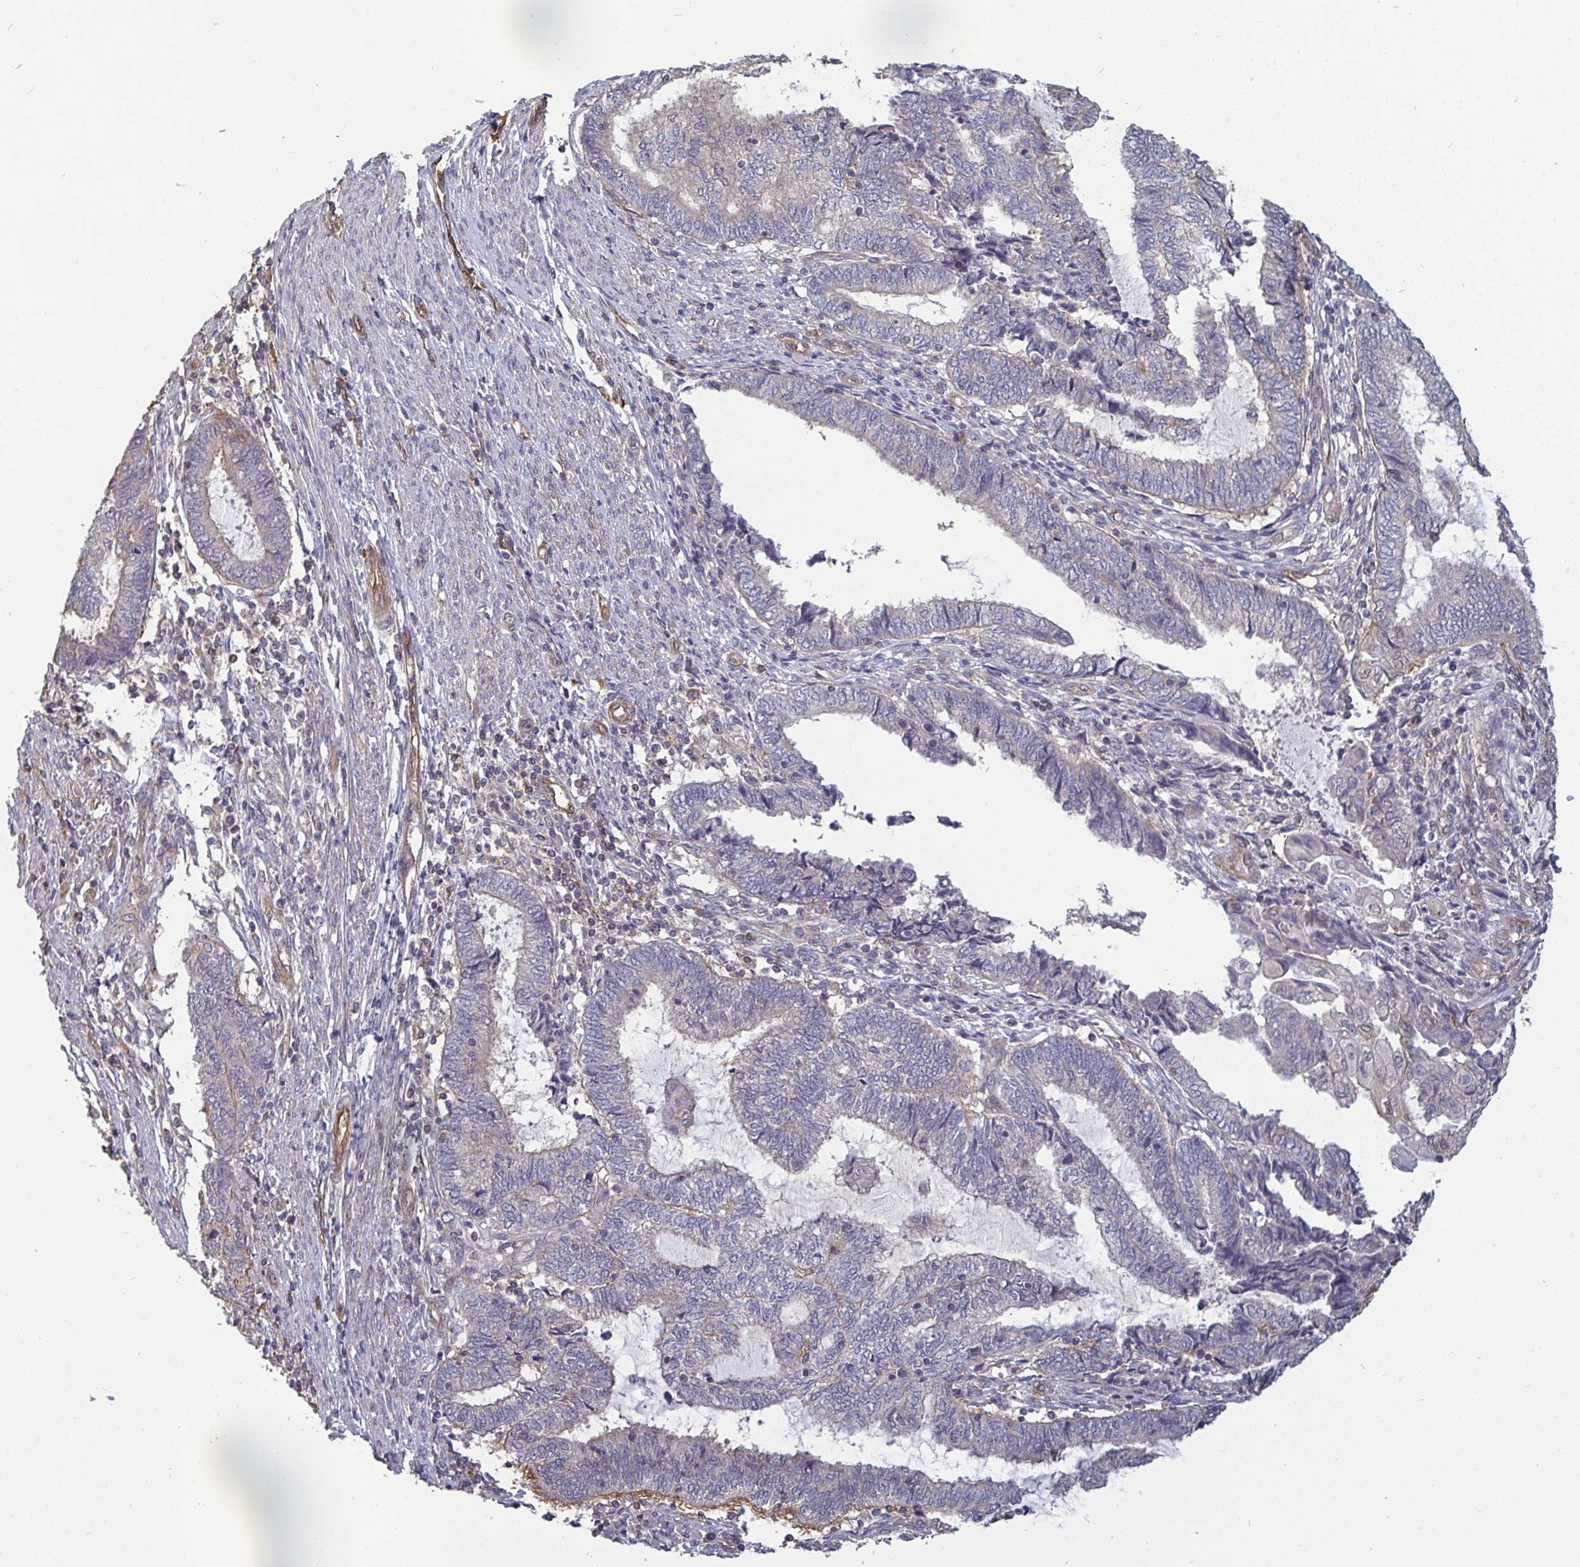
{"staining": {"intensity": "negative", "quantity": "none", "location": "none"}, "tissue": "endometrial cancer", "cell_type": "Tumor cells", "image_type": "cancer", "snomed": [{"axis": "morphology", "description": "Adenocarcinoma, NOS"}, {"axis": "topography", "description": "Uterus"}, {"axis": "topography", "description": "Endometrium"}], "caption": "Histopathology image shows no significant protein expression in tumor cells of endometrial cancer (adenocarcinoma).", "gene": "ISCU", "patient": {"sex": "female", "age": 70}}